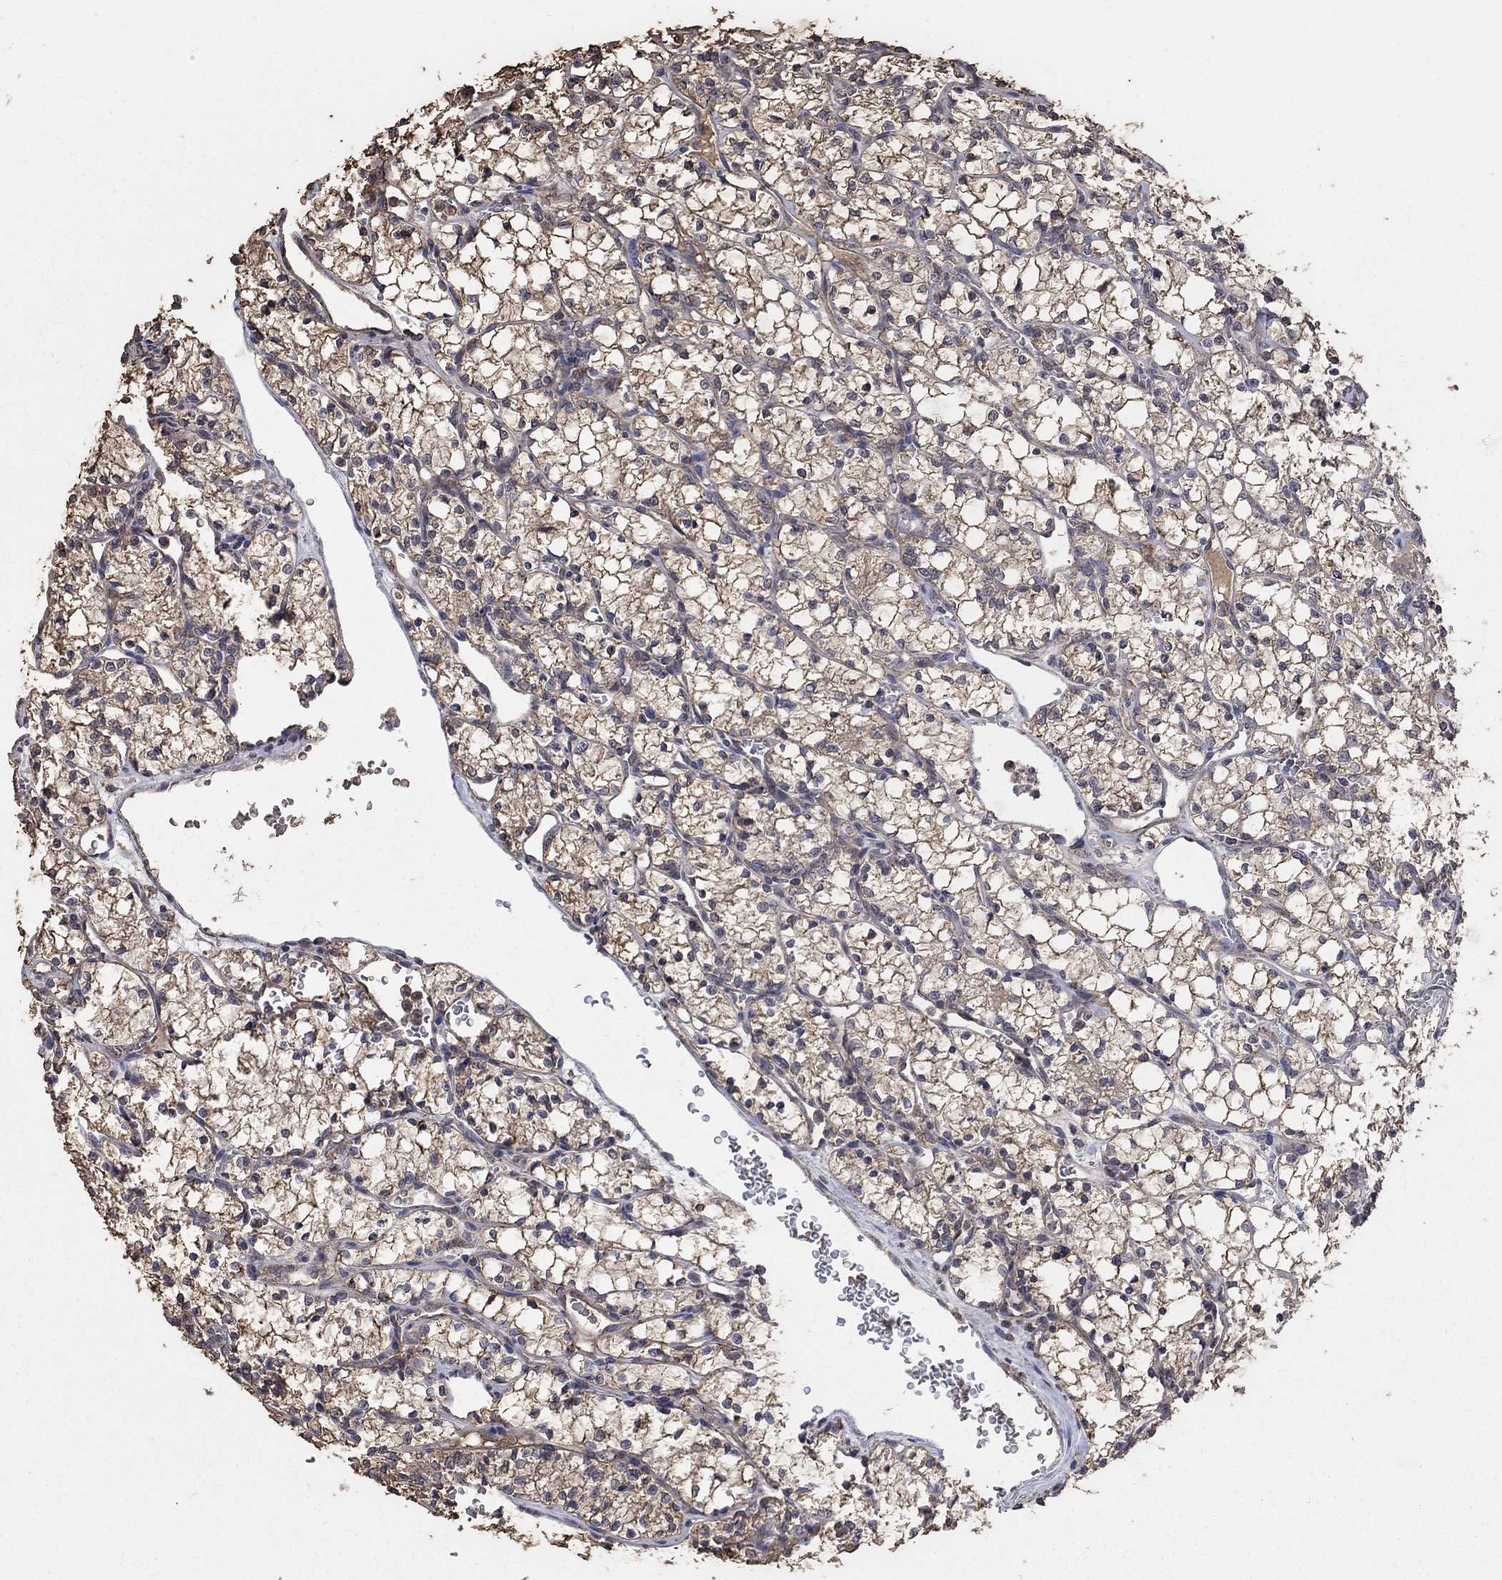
{"staining": {"intensity": "weak", "quantity": ">75%", "location": "cytoplasmic/membranous"}, "tissue": "renal cancer", "cell_type": "Tumor cells", "image_type": "cancer", "snomed": [{"axis": "morphology", "description": "Adenocarcinoma, NOS"}, {"axis": "topography", "description": "Kidney"}], "caption": "High-magnification brightfield microscopy of adenocarcinoma (renal) stained with DAB (3,3'-diaminobenzidine) (brown) and counterstained with hematoxylin (blue). tumor cells exhibit weak cytoplasmic/membranous expression is seen in approximately>75% of cells.", "gene": "MRPS24", "patient": {"sex": "female", "age": 69}}